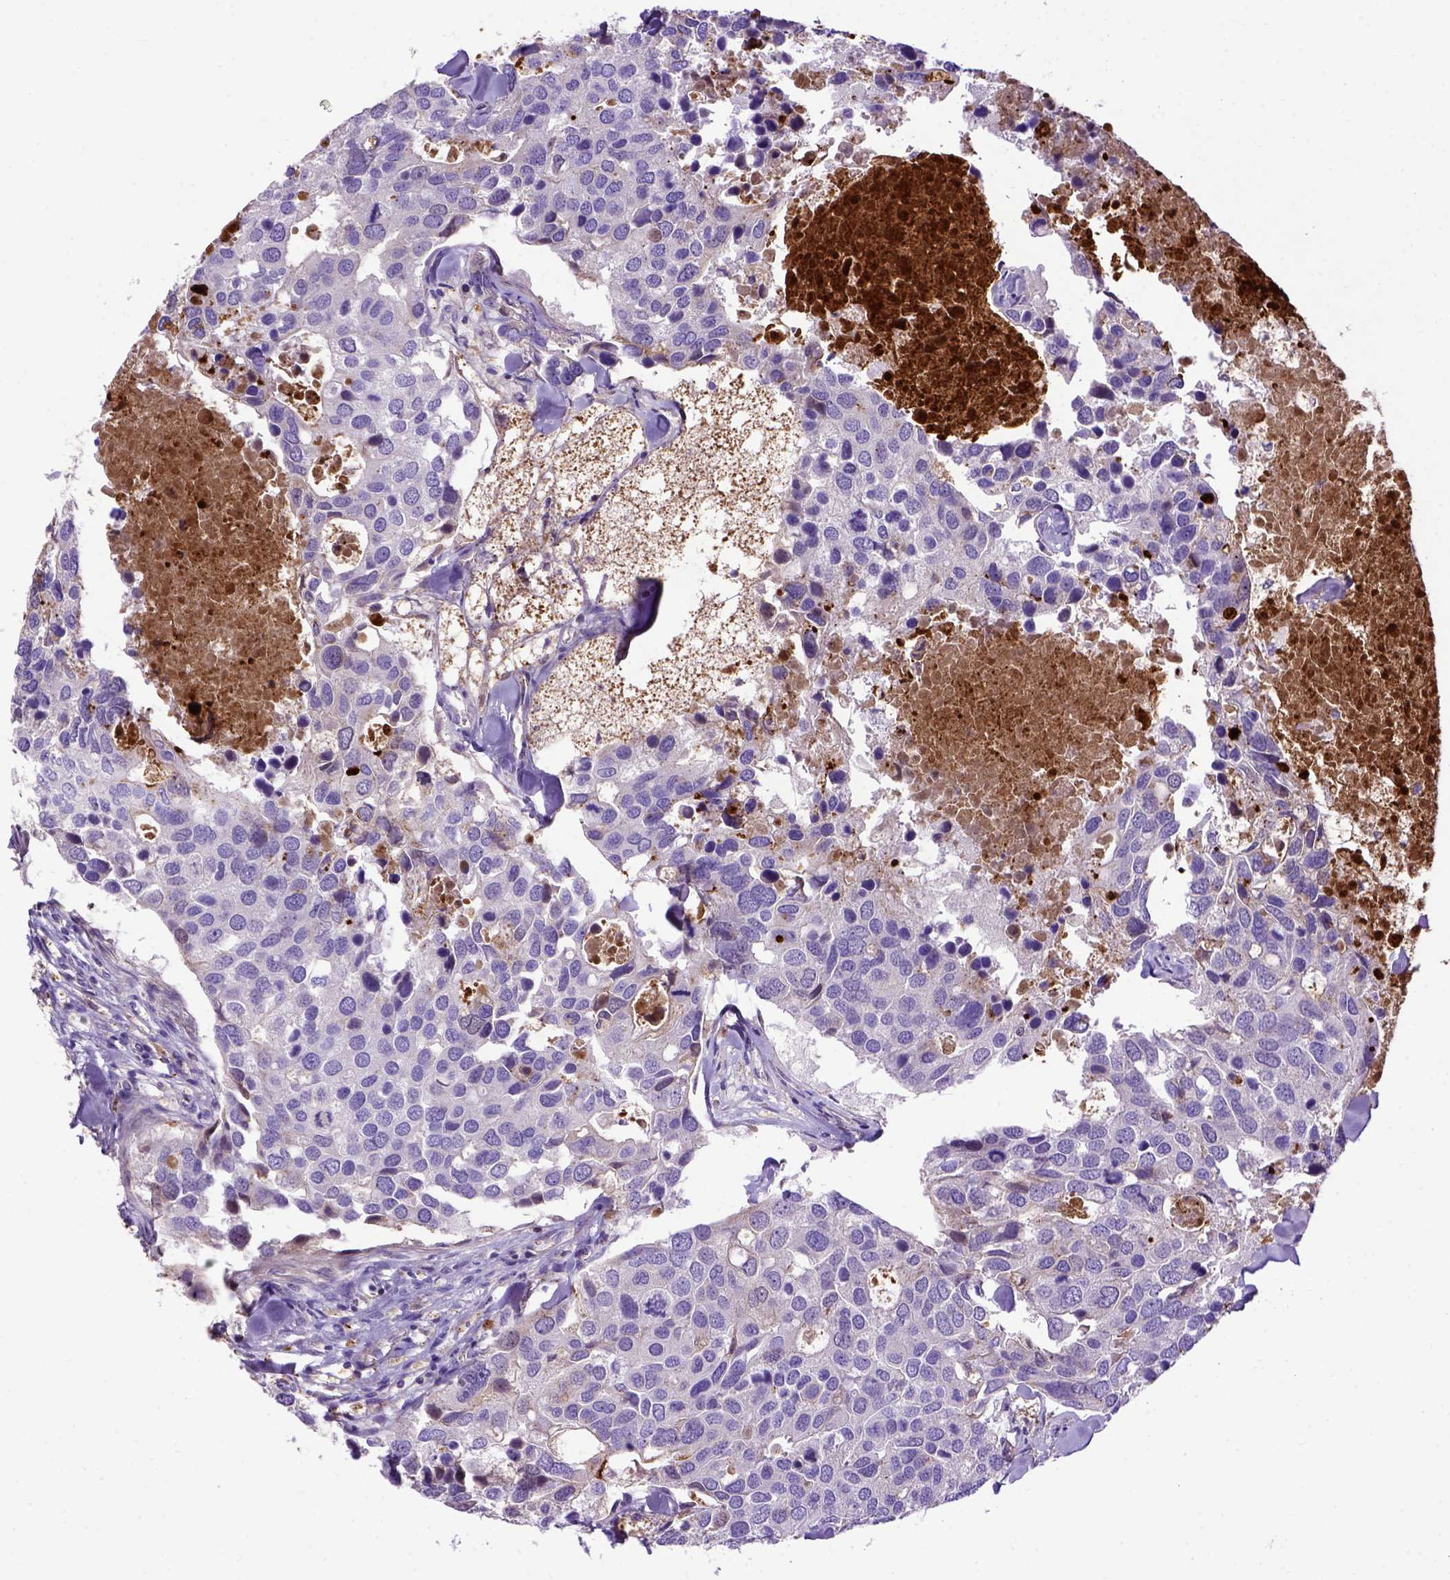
{"staining": {"intensity": "negative", "quantity": "none", "location": "none"}, "tissue": "breast cancer", "cell_type": "Tumor cells", "image_type": "cancer", "snomed": [{"axis": "morphology", "description": "Duct carcinoma"}, {"axis": "topography", "description": "Breast"}], "caption": "The histopathology image displays no staining of tumor cells in breast infiltrating ductal carcinoma. (DAB (3,3'-diaminobenzidine) immunohistochemistry (IHC) visualized using brightfield microscopy, high magnification).", "gene": "ADAM12", "patient": {"sex": "female", "age": 83}}